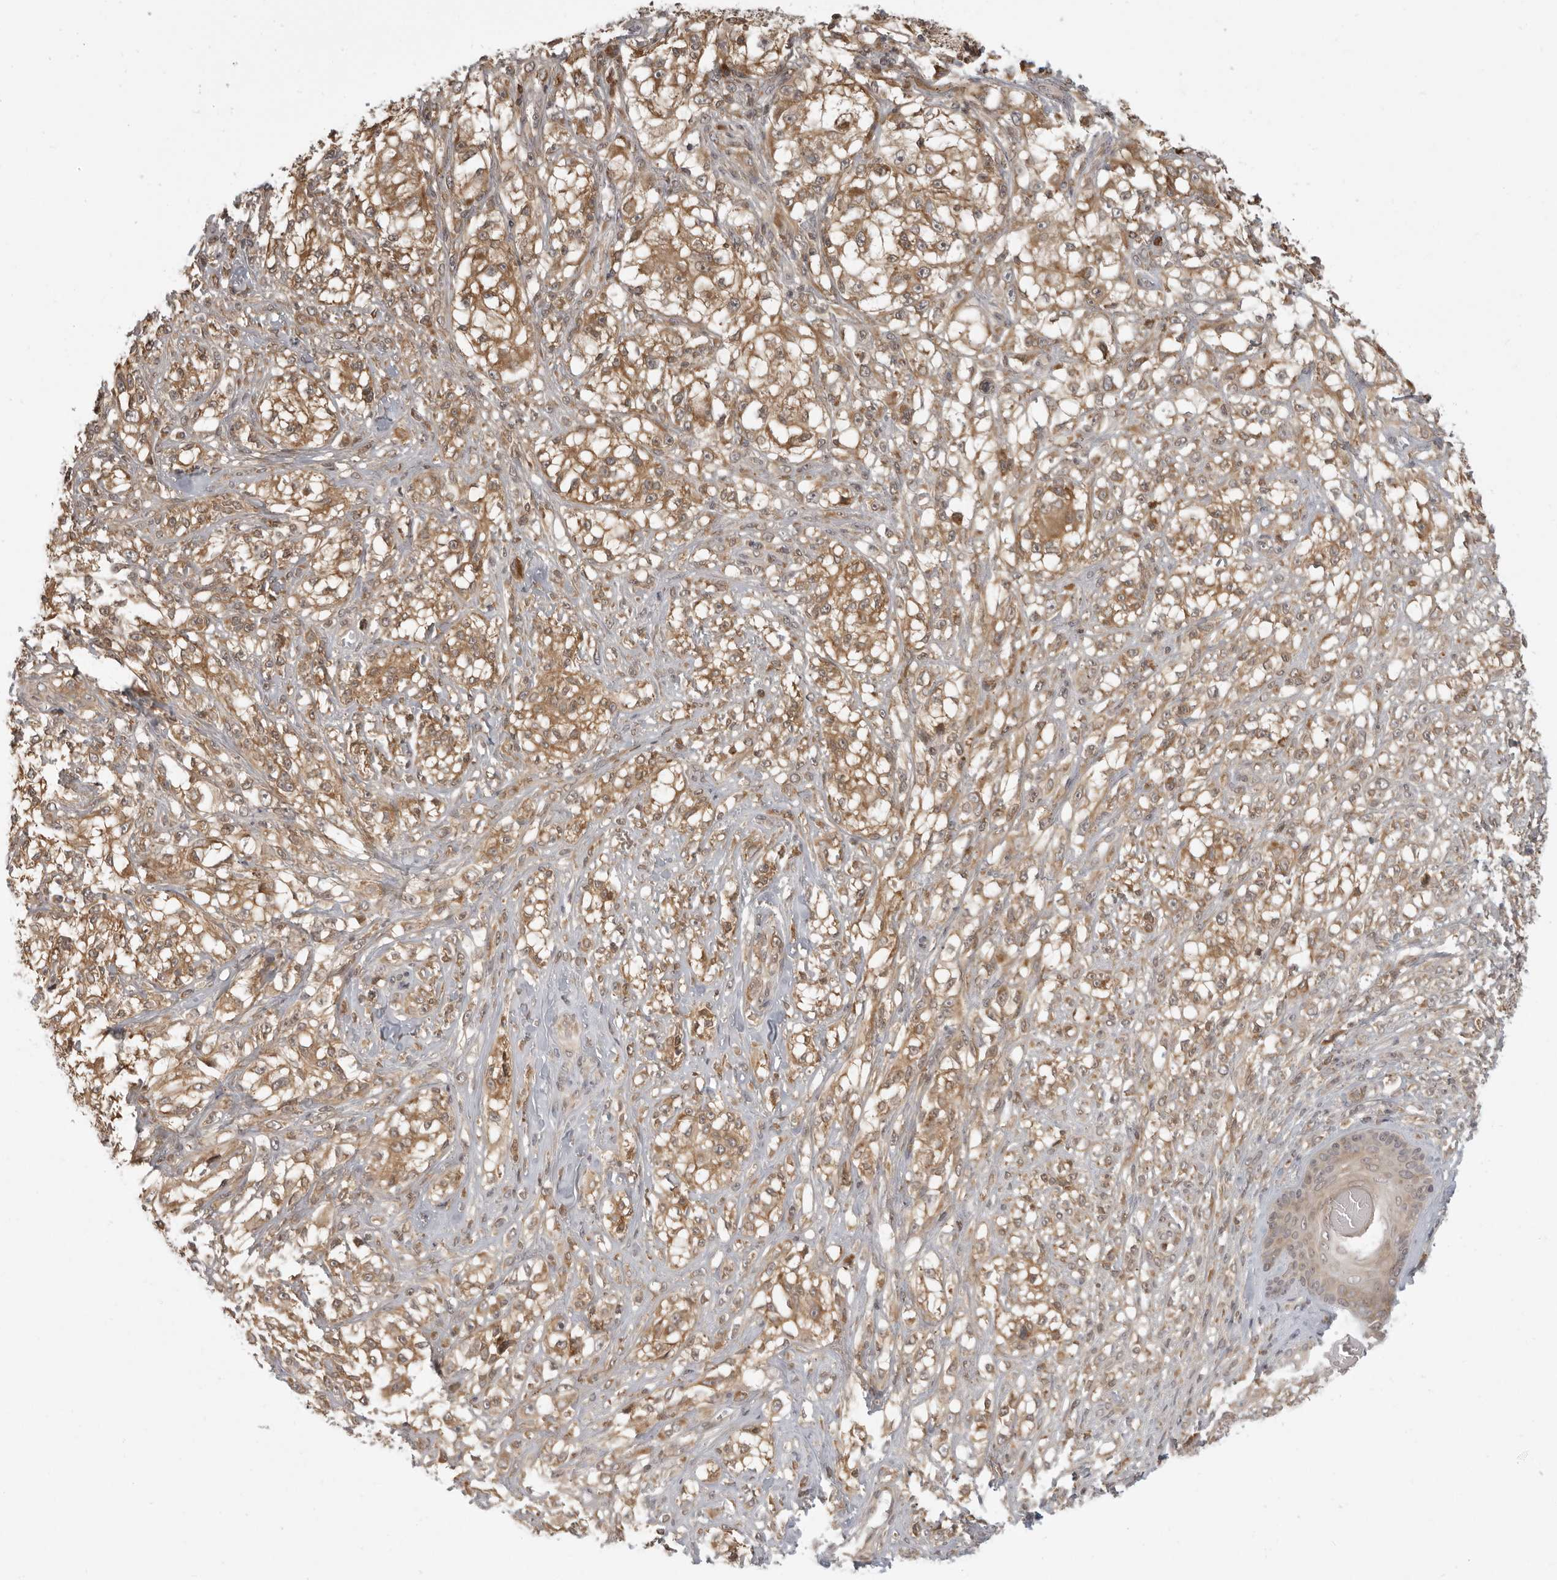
{"staining": {"intensity": "moderate", "quantity": ">75%", "location": "cytoplasmic/membranous,nuclear"}, "tissue": "melanoma", "cell_type": "Tumor cells", "image_type": "cancer", "snomed": [{"axis": "morphology", "description": "Malignant melanoma, NOS"}, {"axis": "topography", "description": "Skin of head"}], "caption": "Moderate cytoplasmic/membranous and nuclear expression for a protein is appreciated in approximately >75% of tumor cells of melanoma using immunohistochemistry.", "gene": "PRRC2A", "patient": {"sex": "male", "age": 83}}